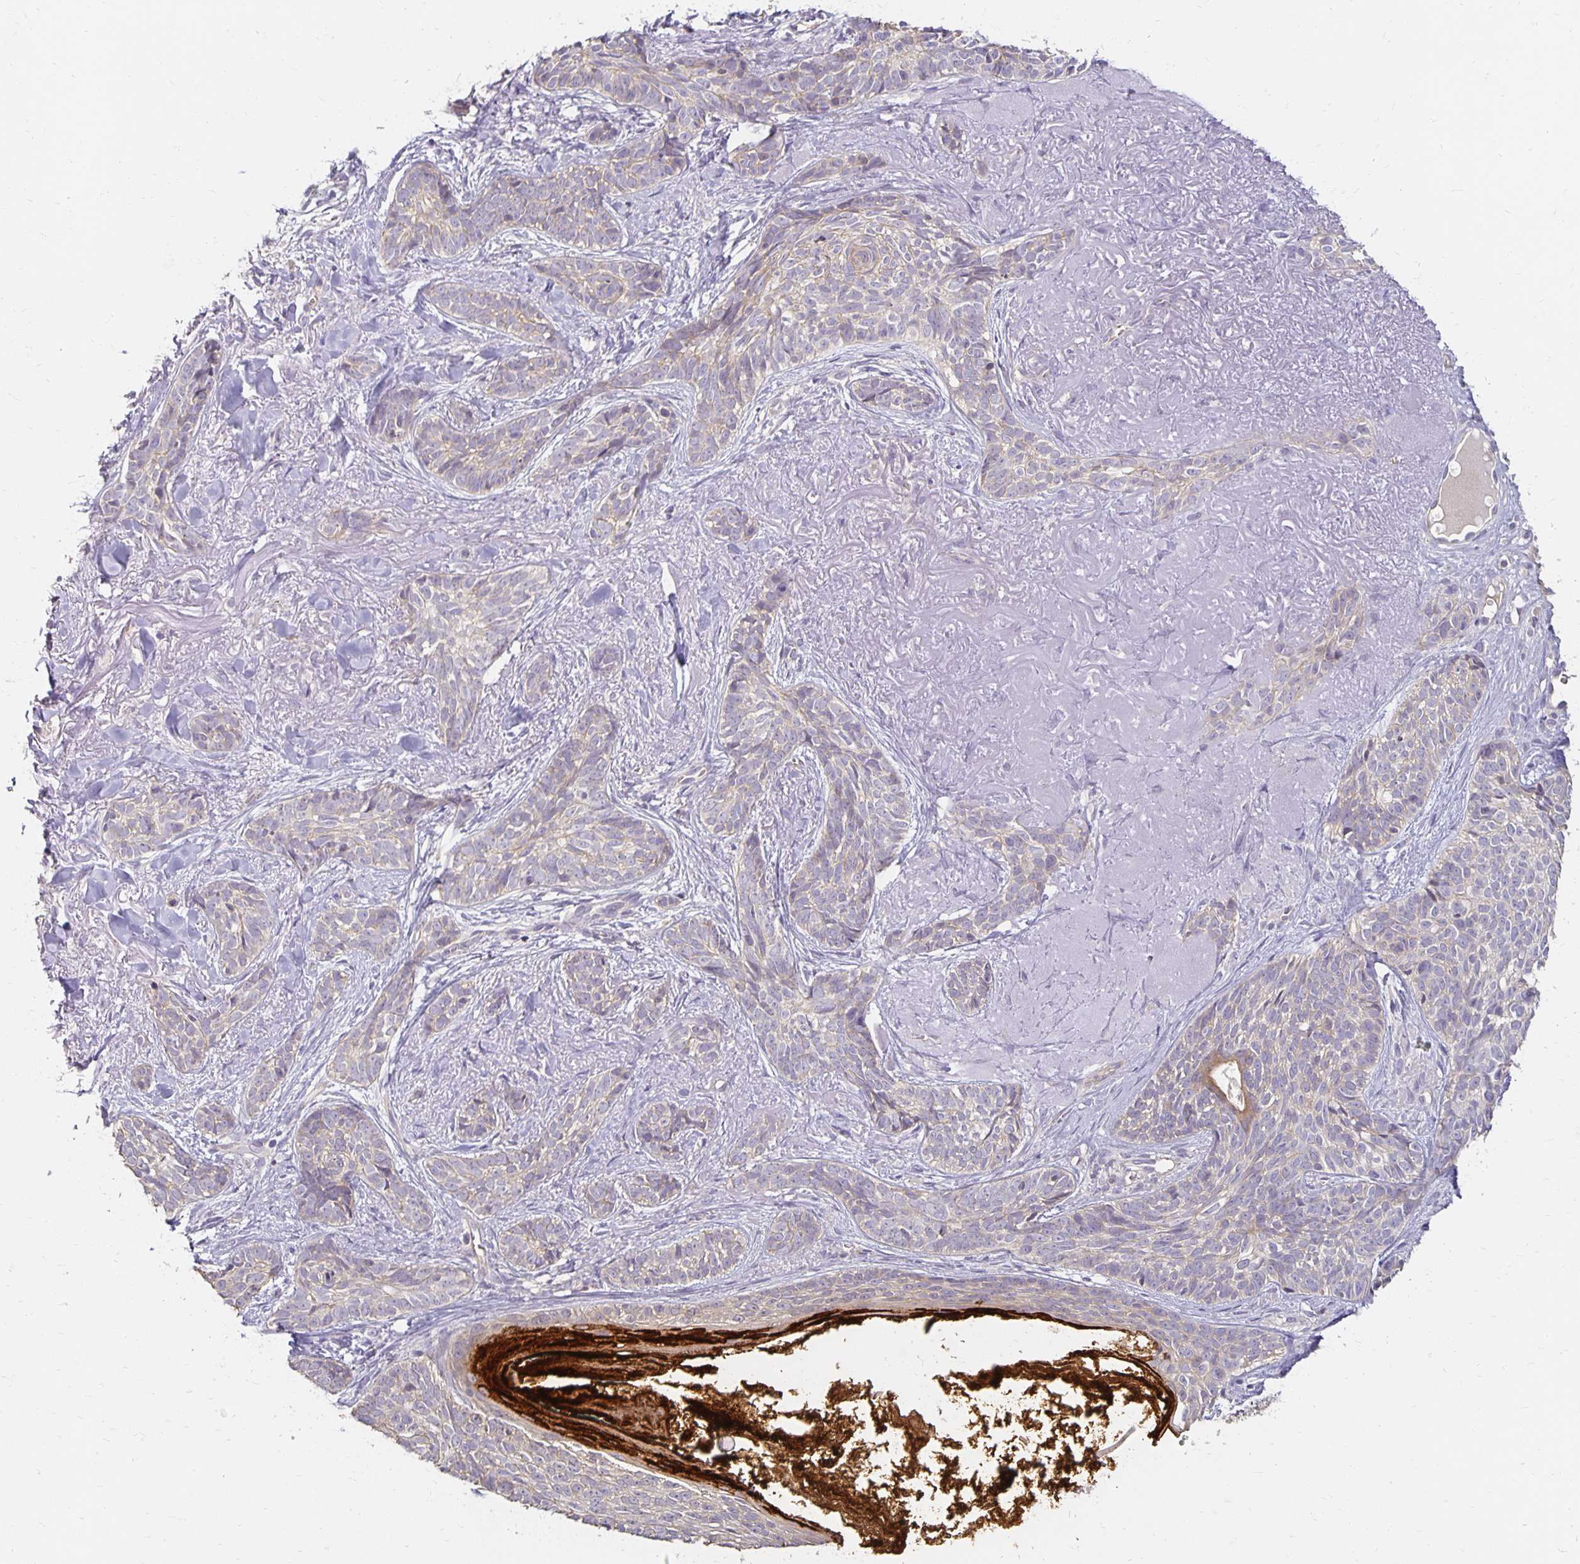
{"staining": {"intensity": "negative", "quantity": "none", "location": "none"}, "tissue": "skin cancer", "cell_type": "Tumor cells", "image_type": "cancer", "snomed": [{"axis": "morphology", "description": "Basal cell carcinoma"}, {"axis": "morphology", "description": "BCC, high aggressive"}, {"axis": "topography", "description": "Skin"}], "caption": "High power microscopy image of an IHC histopathology image of skin cancer, revealing no significant staining in tumor cells. (Brightfield microscopy of DAB (3,3'-diaminobenzidine) IHC at high magnification).", "gene": "CST6", "patient": {"sex": "female", "age": 79}}